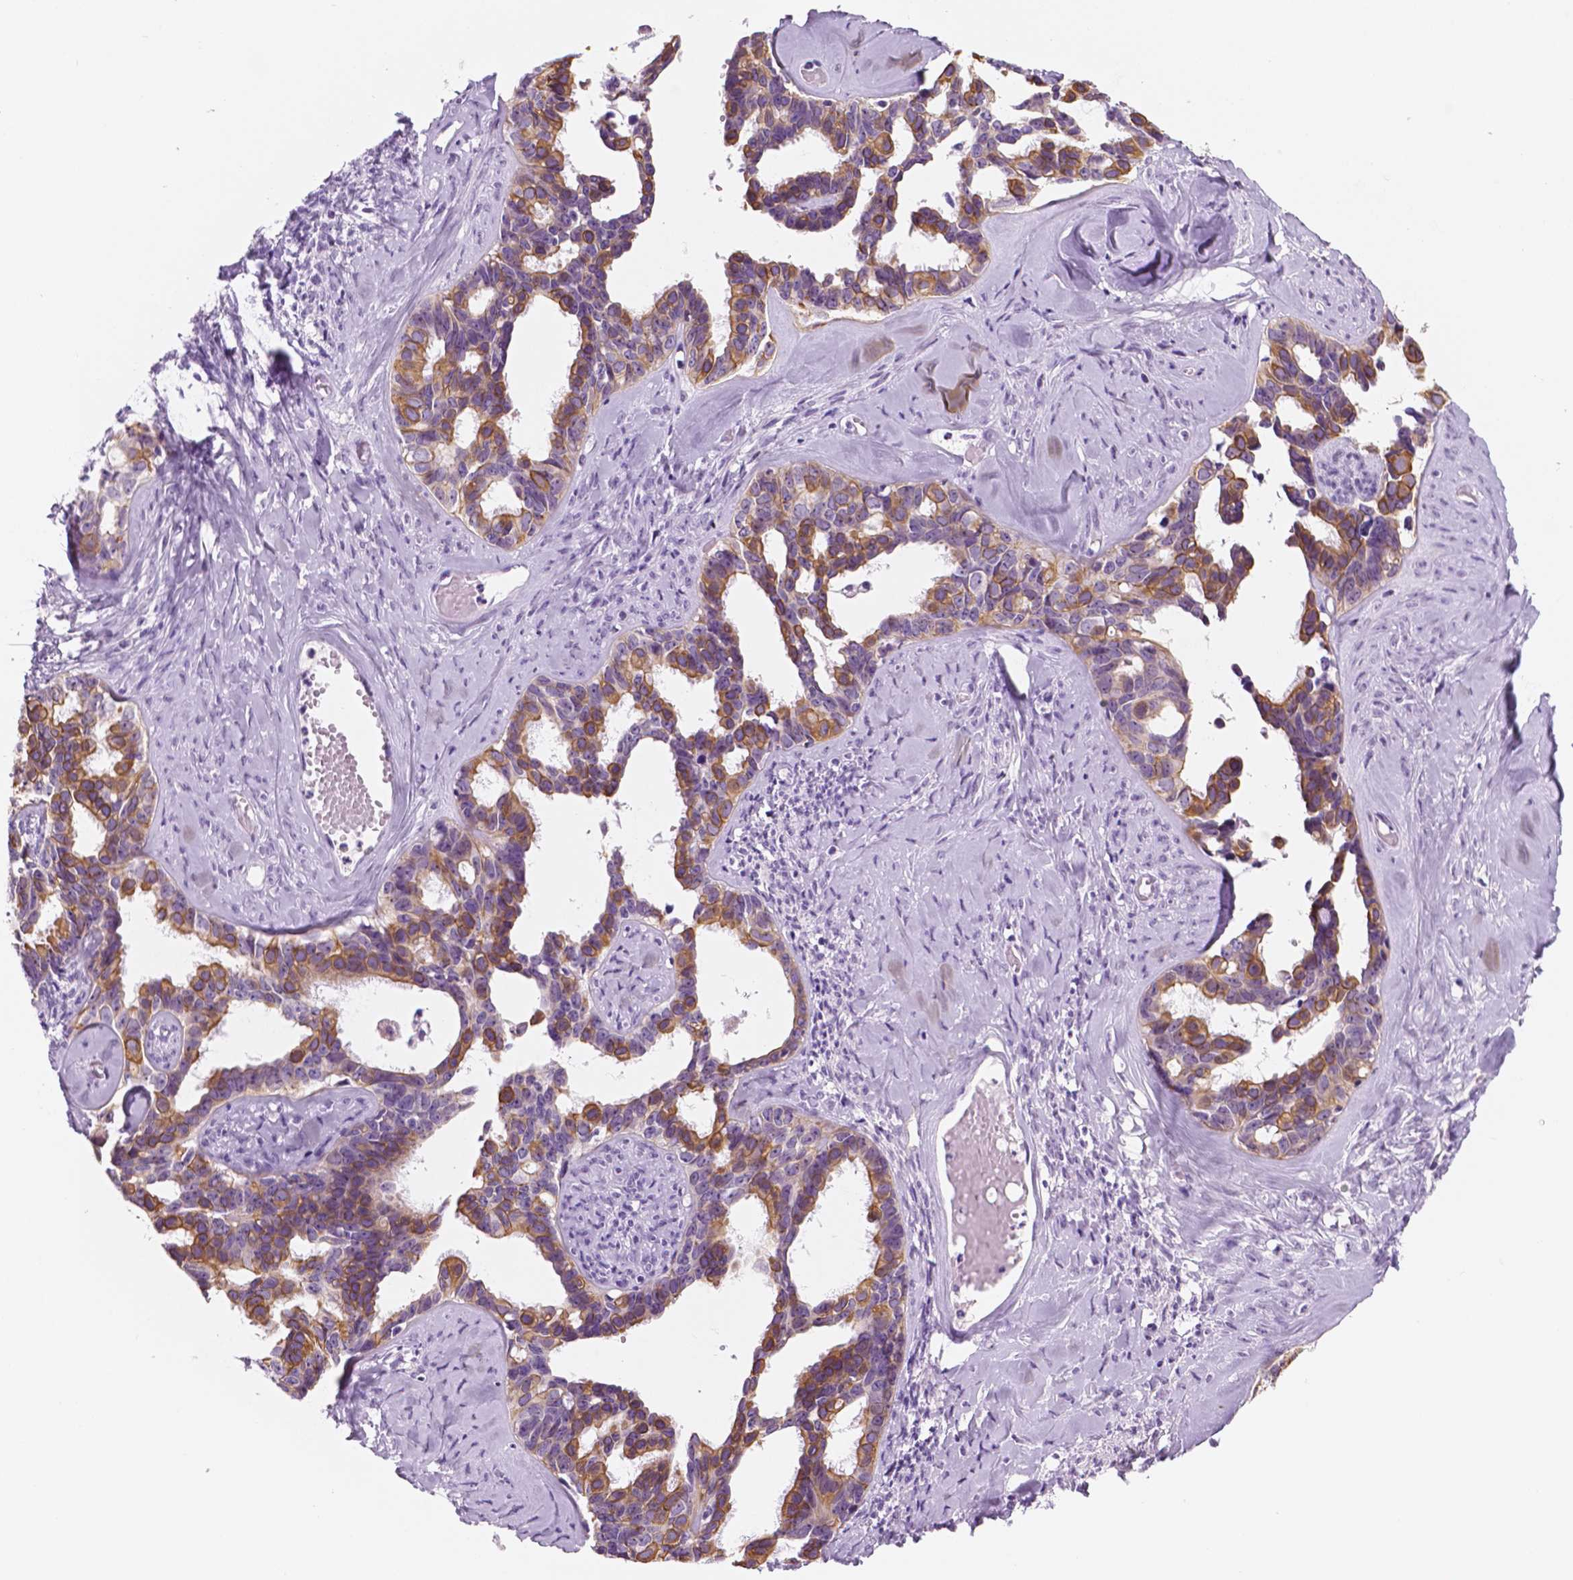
{"staining": {"intensity": "moderate", "quantity": ">75%", "location": "cytoplasmic/membranous"}, "tissue": "ovarian cancer", "cell_type": "Tumor cells", "image_type": "cancer", "snomed": [{"axis": "morphology", "description": "Cystadenocarcinoma, serous, NOS"}, {"axis": "topography", "description": "Ovary"}], "caption": "This micrograph reveals immunohistochemistry (IHC) staining of human ovarian cancer, with medium moderate cytoplasmic/membranous staining in about >75% of tumor cells.", "gene": "PPL", "patient": {"sex": "female", "age": 69}}